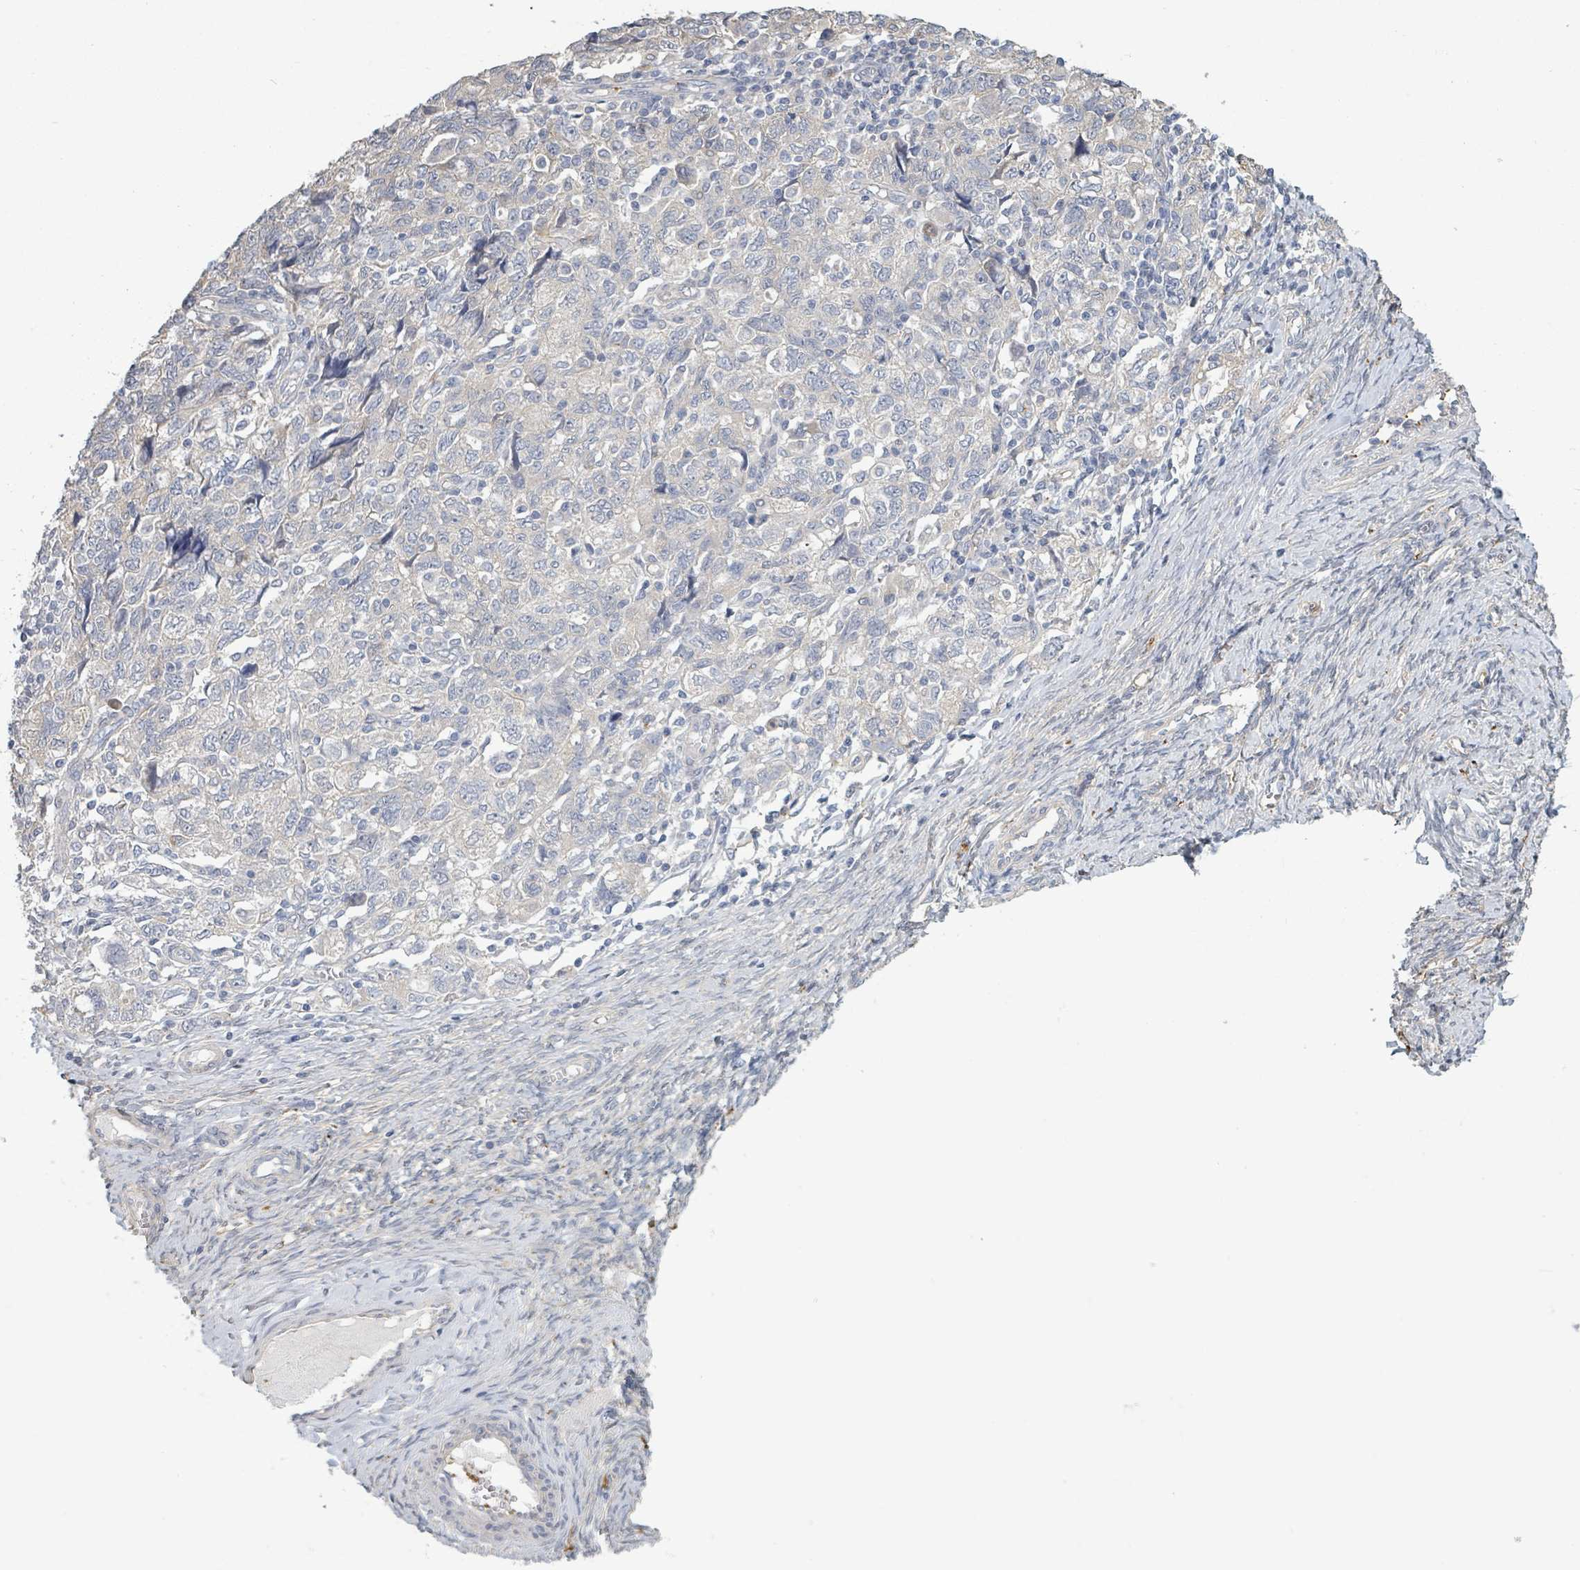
{"staining": {"intensity": "negative", "quantity": "none", "location": "none"}, "tissue": "ovarian cancer", "cell_type": "Tumor cells", "image_type": "cancer", "snomed": [{"axis": "morphology", "description": "Carcinoma, NOS"}, {"axis": "morphology", "description": "Cystadenocarcinoma, serous, NOS"}, {"axis": "topography", "description": "Ovary"}], "caption": "Immunohistochemistry micrograph of serous cystadenocarcinoma (ovarian) stained for a protein (brown), which demonstrates no expression in tumor cells.", "gene": "PLAUR", "patient": {"sex": "female", "age": 69}}